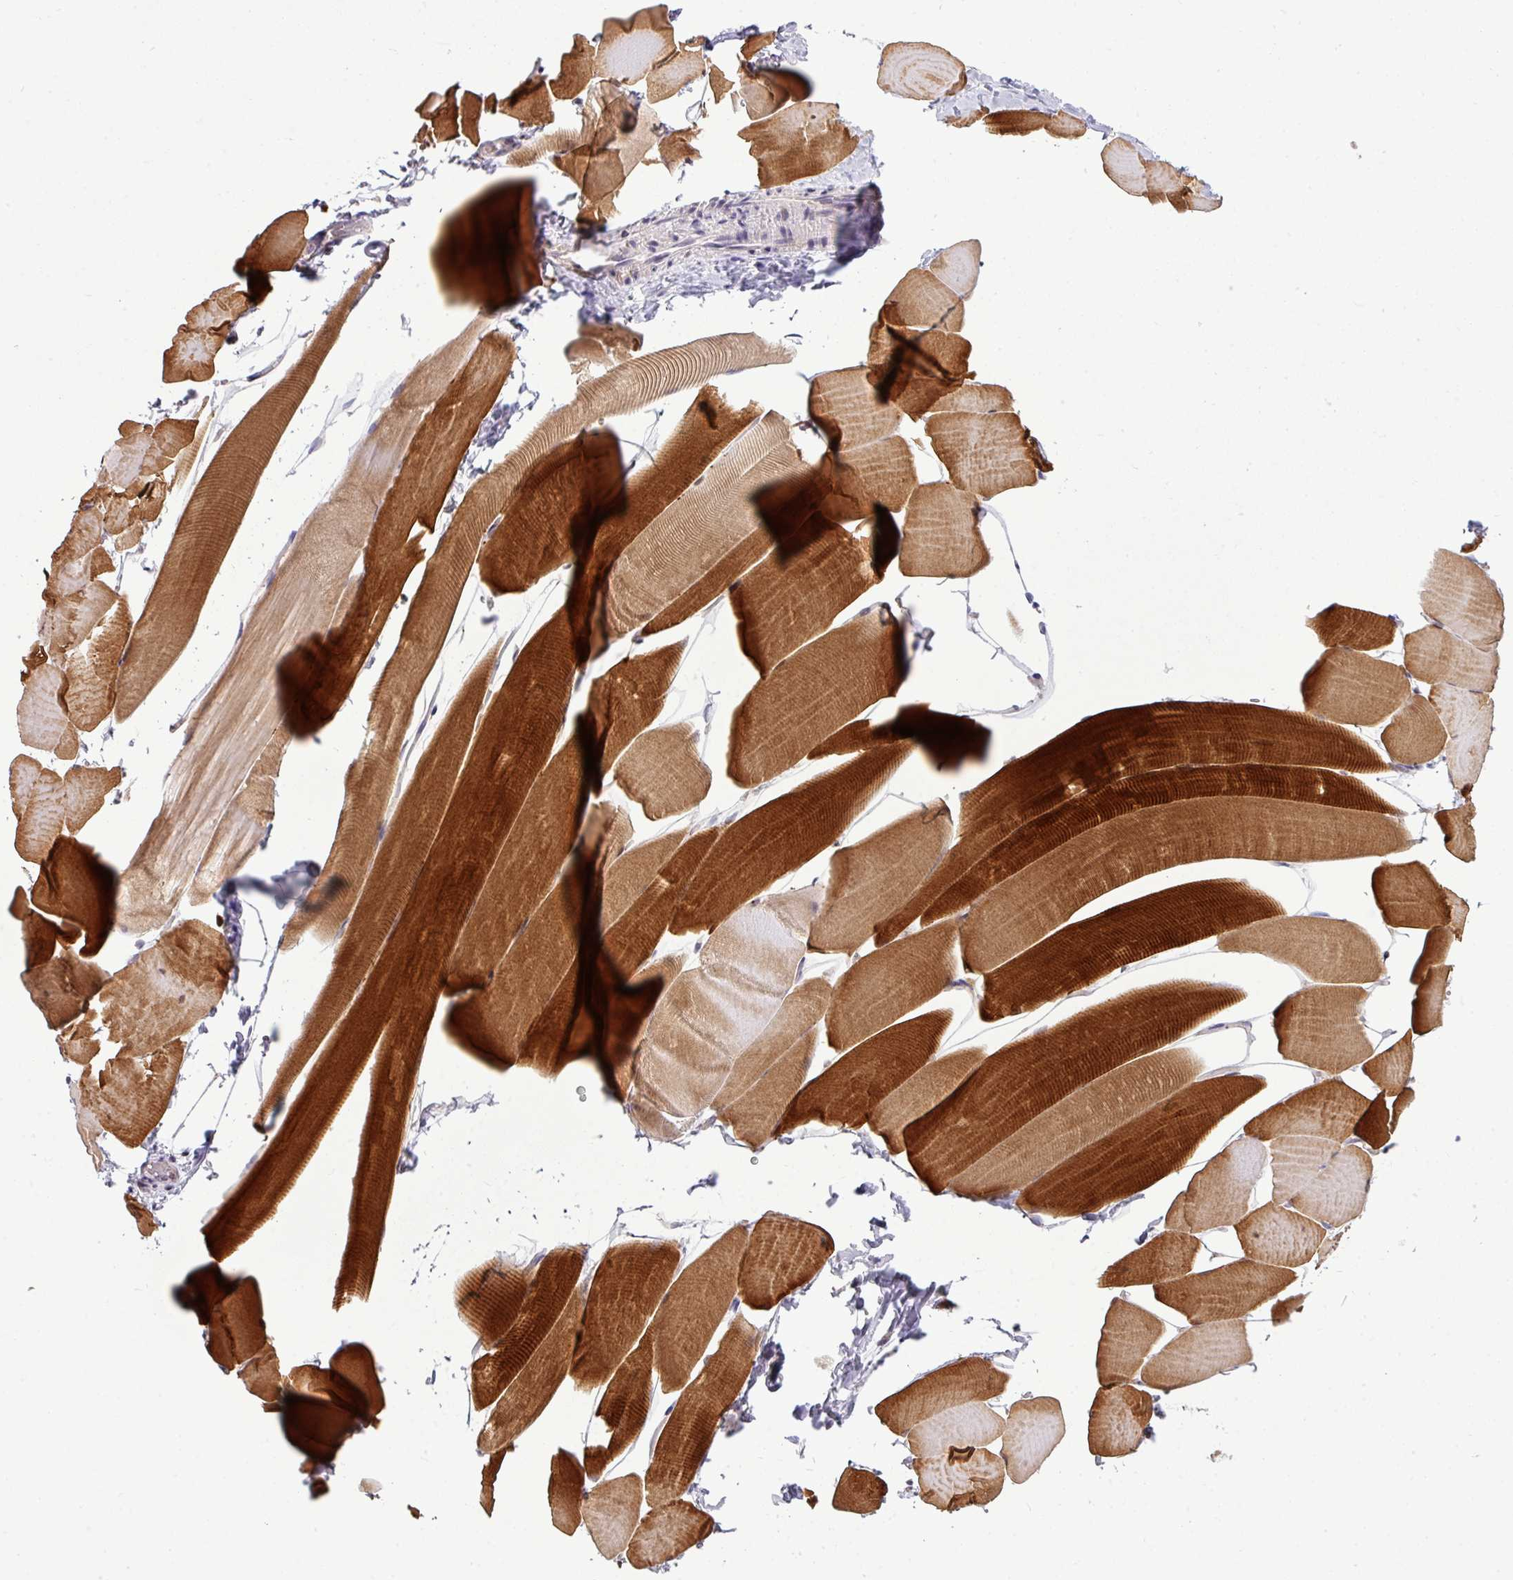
{"staining": {"intensity": "strong", "quantity": "25%-75%", "location": "cytoplasmic/membranous"}, "tissue": "skeletal muscle", "cell_type": "Myocytes", "image_type": "normal", "snomed": [{"axis": "morphology", "description": "Normal tissue, NOS"}, {"axis": "topography", "description": "Skeletal muscle"}], "caption": "A photomicrograph of human skeletal muscle stained for a protein shows strong cytoplasmic/membranous brown staining in myocytes. The staining was performed using DAB (3,3'-diaminobenzidine), with brown indicating positive protein expression. Nuclei are stained blue with hematoxylin.", "gene": "ZNF35", "patient": {"sex": "male", "age": 25}}